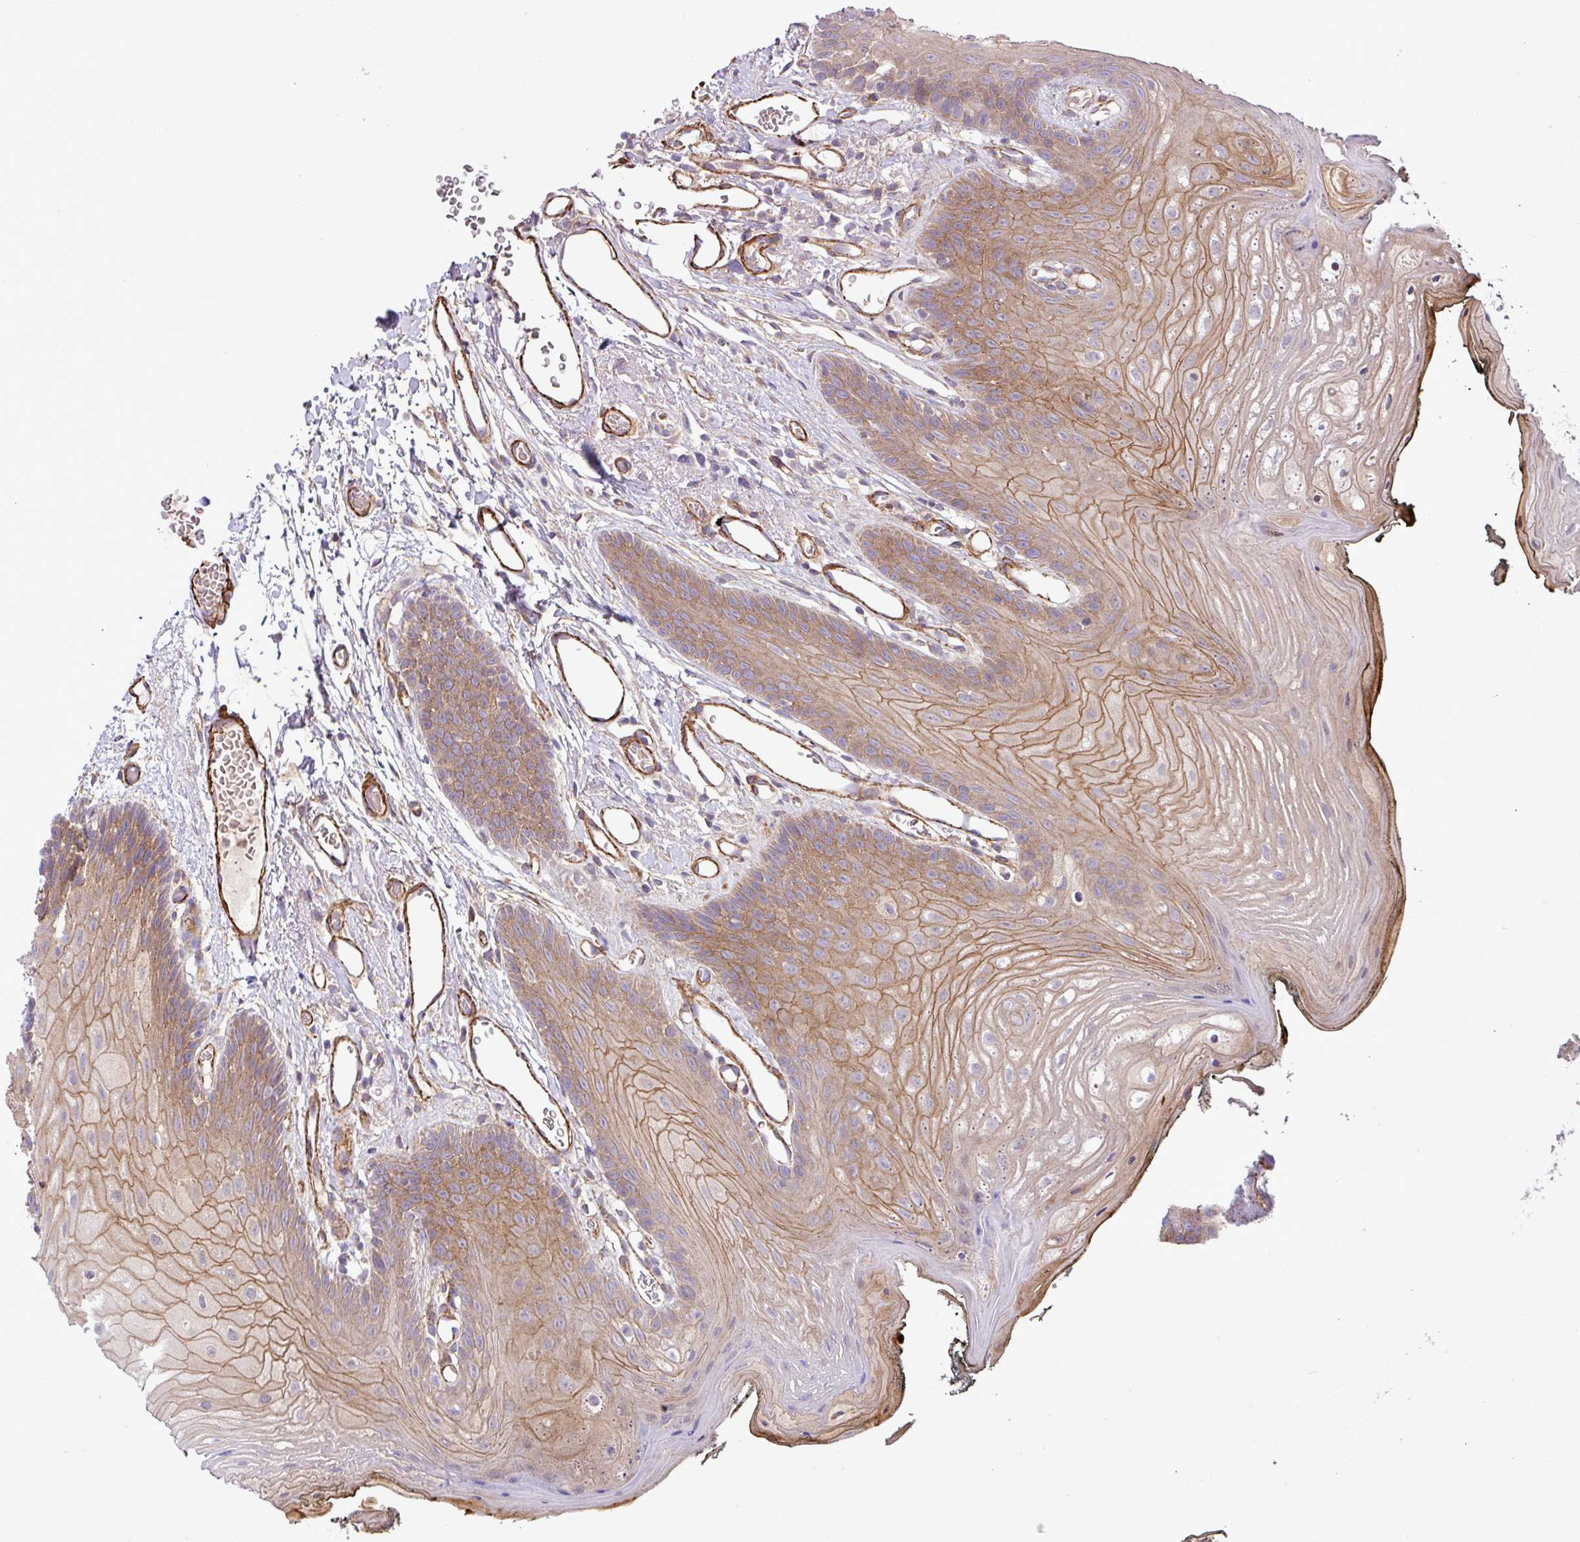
{"staining": {"intensity": "moderate", "quantity": "25%-75%", "location": "cytoplasmic/membranous"}, "tissue": "oral mucosa", "cell_type": "Squamous epithelial cells", "image_type": "normal", "snomed": [{"axis": "morphology", "description": "Normal tissue, NOS"}, {"axis": "morphology", "description": "Squamous cell carcinoma, NOS"}, {"axis": "topography", "description": "Oral tissue"}, {"axis": "topography", "description": "Head-Neck"}], "caption": "Immunohistochemistry (IHC) micrograph of unremarkable oral mucosa stained for a protein (brown), which demonstrates medium levels of moderate cytoplasmic/membranous staining in about 25%-75% of squamous epithelial cells.", "gene": "FAM47E", "patient": {"sex": "female", "age": 81}}